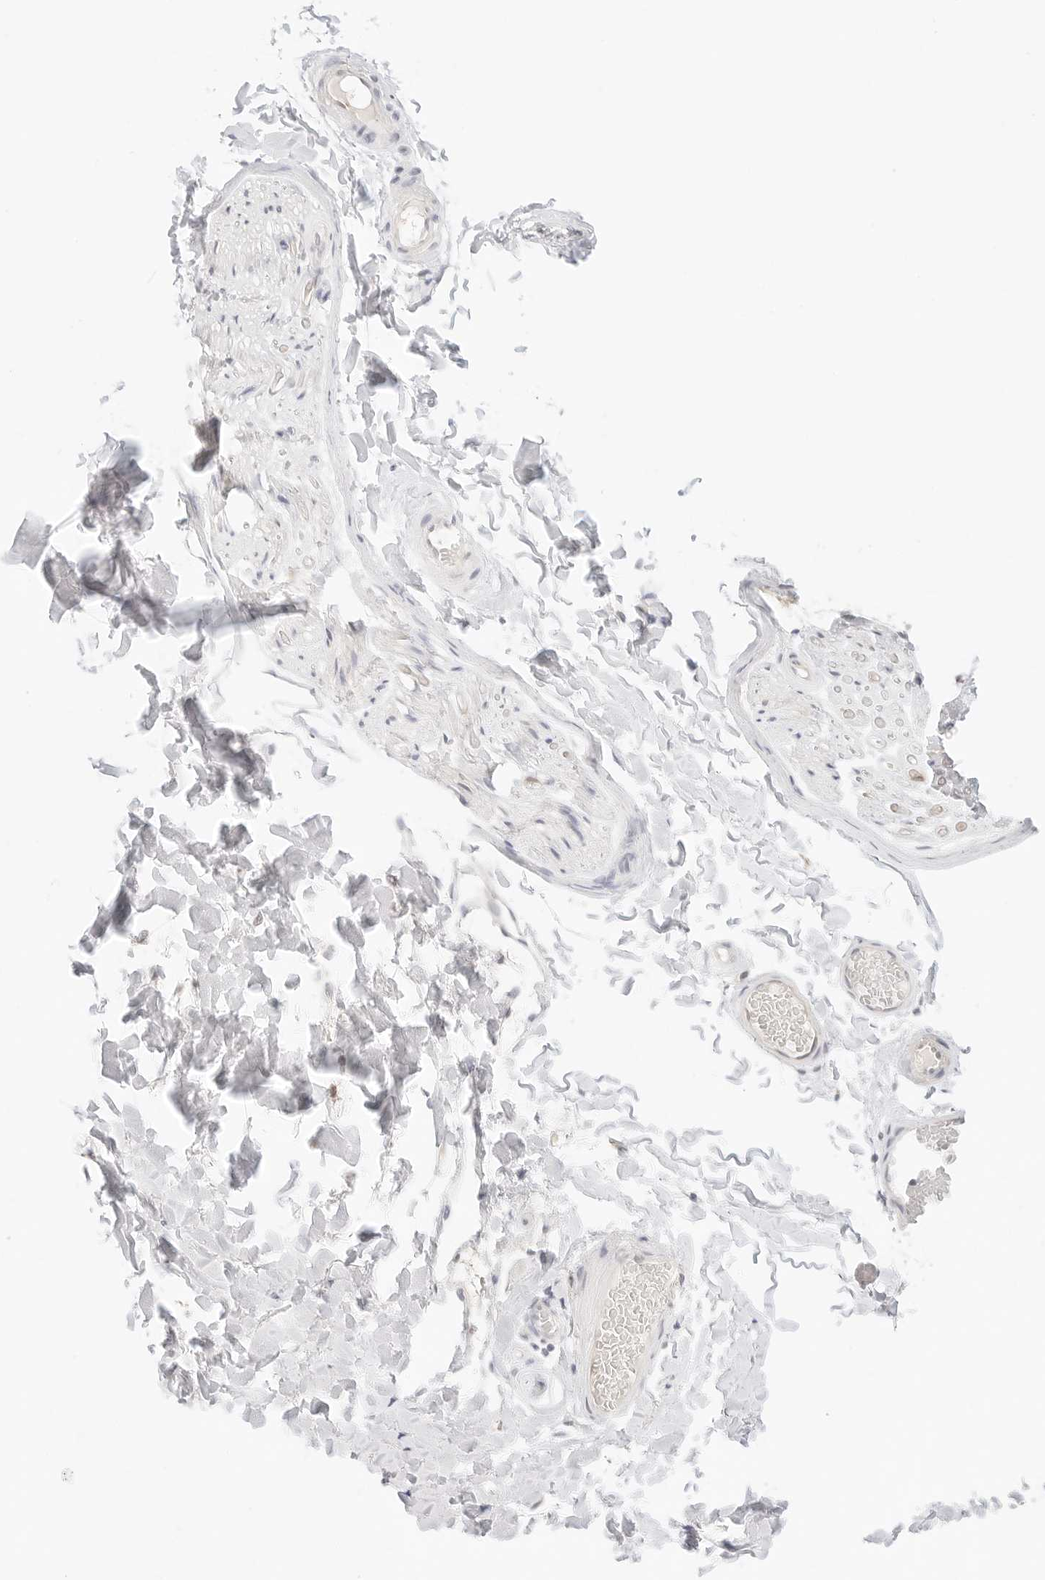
{"staining": {"intensity": "negative", "quantity": "none", "location": "none"}, "tissue": "adipose tissue", "cell_type": "Adipocytes", "image_type": "normal", "snomed": [{"axis": "morphology", "description": "Normal tissue, NOS"}, {"axis": "topography", "description": "Adipose tissue"}, {"axis": "topography", "description": "Vascular tissue"}, {"axis": "topography", "description": "Peripheral nerve tissue"}], "caption": "Immunohistochemical staining of benign human adipose tissue shows no significant staining in adipocytes.", "gene": "ERO1B", "patient": {"sex": "male", "age": 25}}